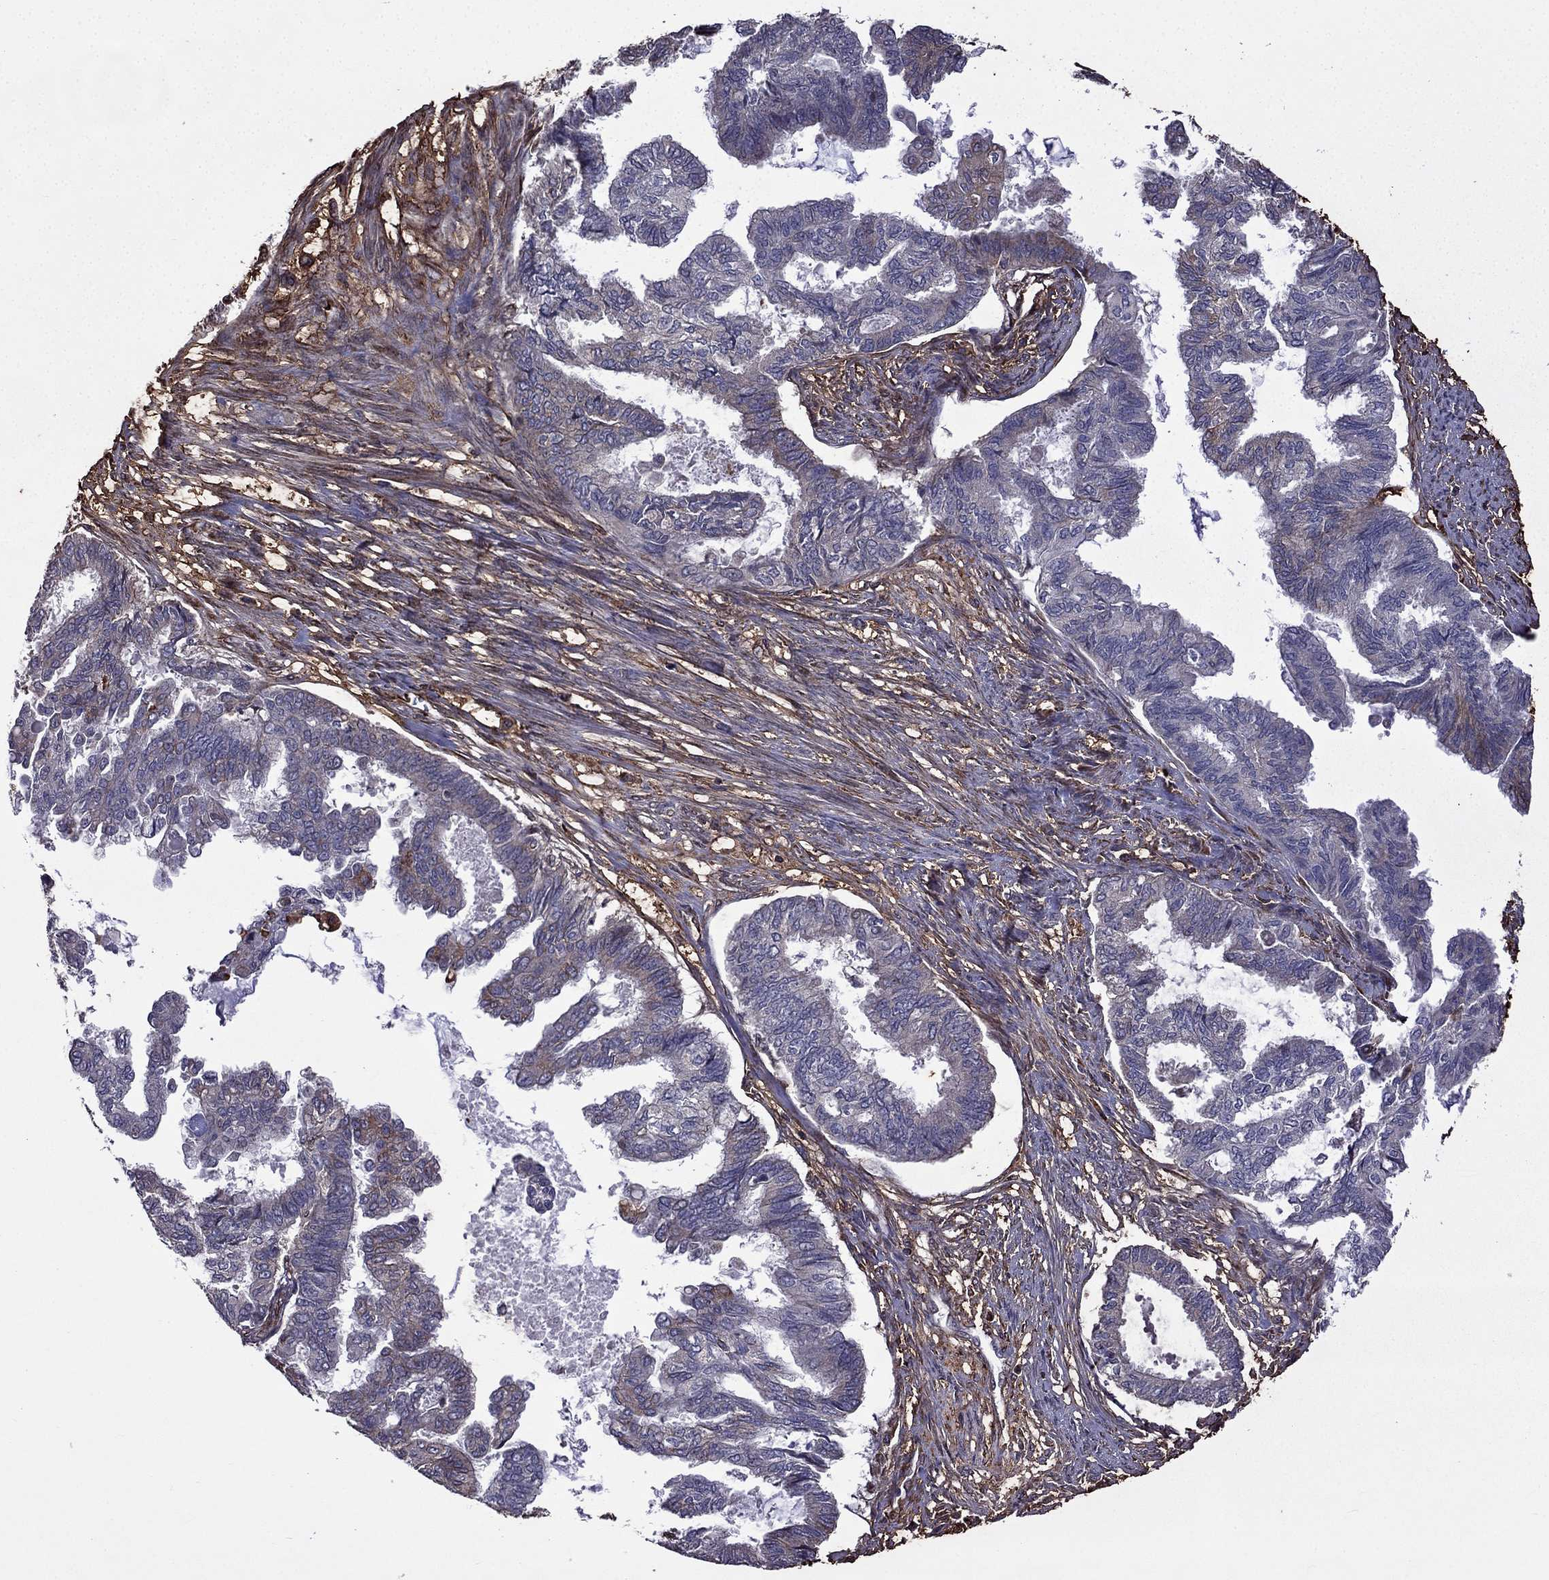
{"staining": {"intensity": "weak", "quantity": "<25%", "location": "cytoplasmic/membranous"}, "tissue": "endometrial cancer", "cell_type": "Tumor cells", "image_type": "cancer", "snomed": [{"axis": "morphology", "description": "Adenocarcinoma, NOS"}, {"axis": "topography", "description": "Endometrium"}], "caption": "IHC of human endometrial cancer (adenocarcinoma) displays no staining in tumor cells.", "gene": "IKBIP", "patient": {"sex": "female", "age": 86}}